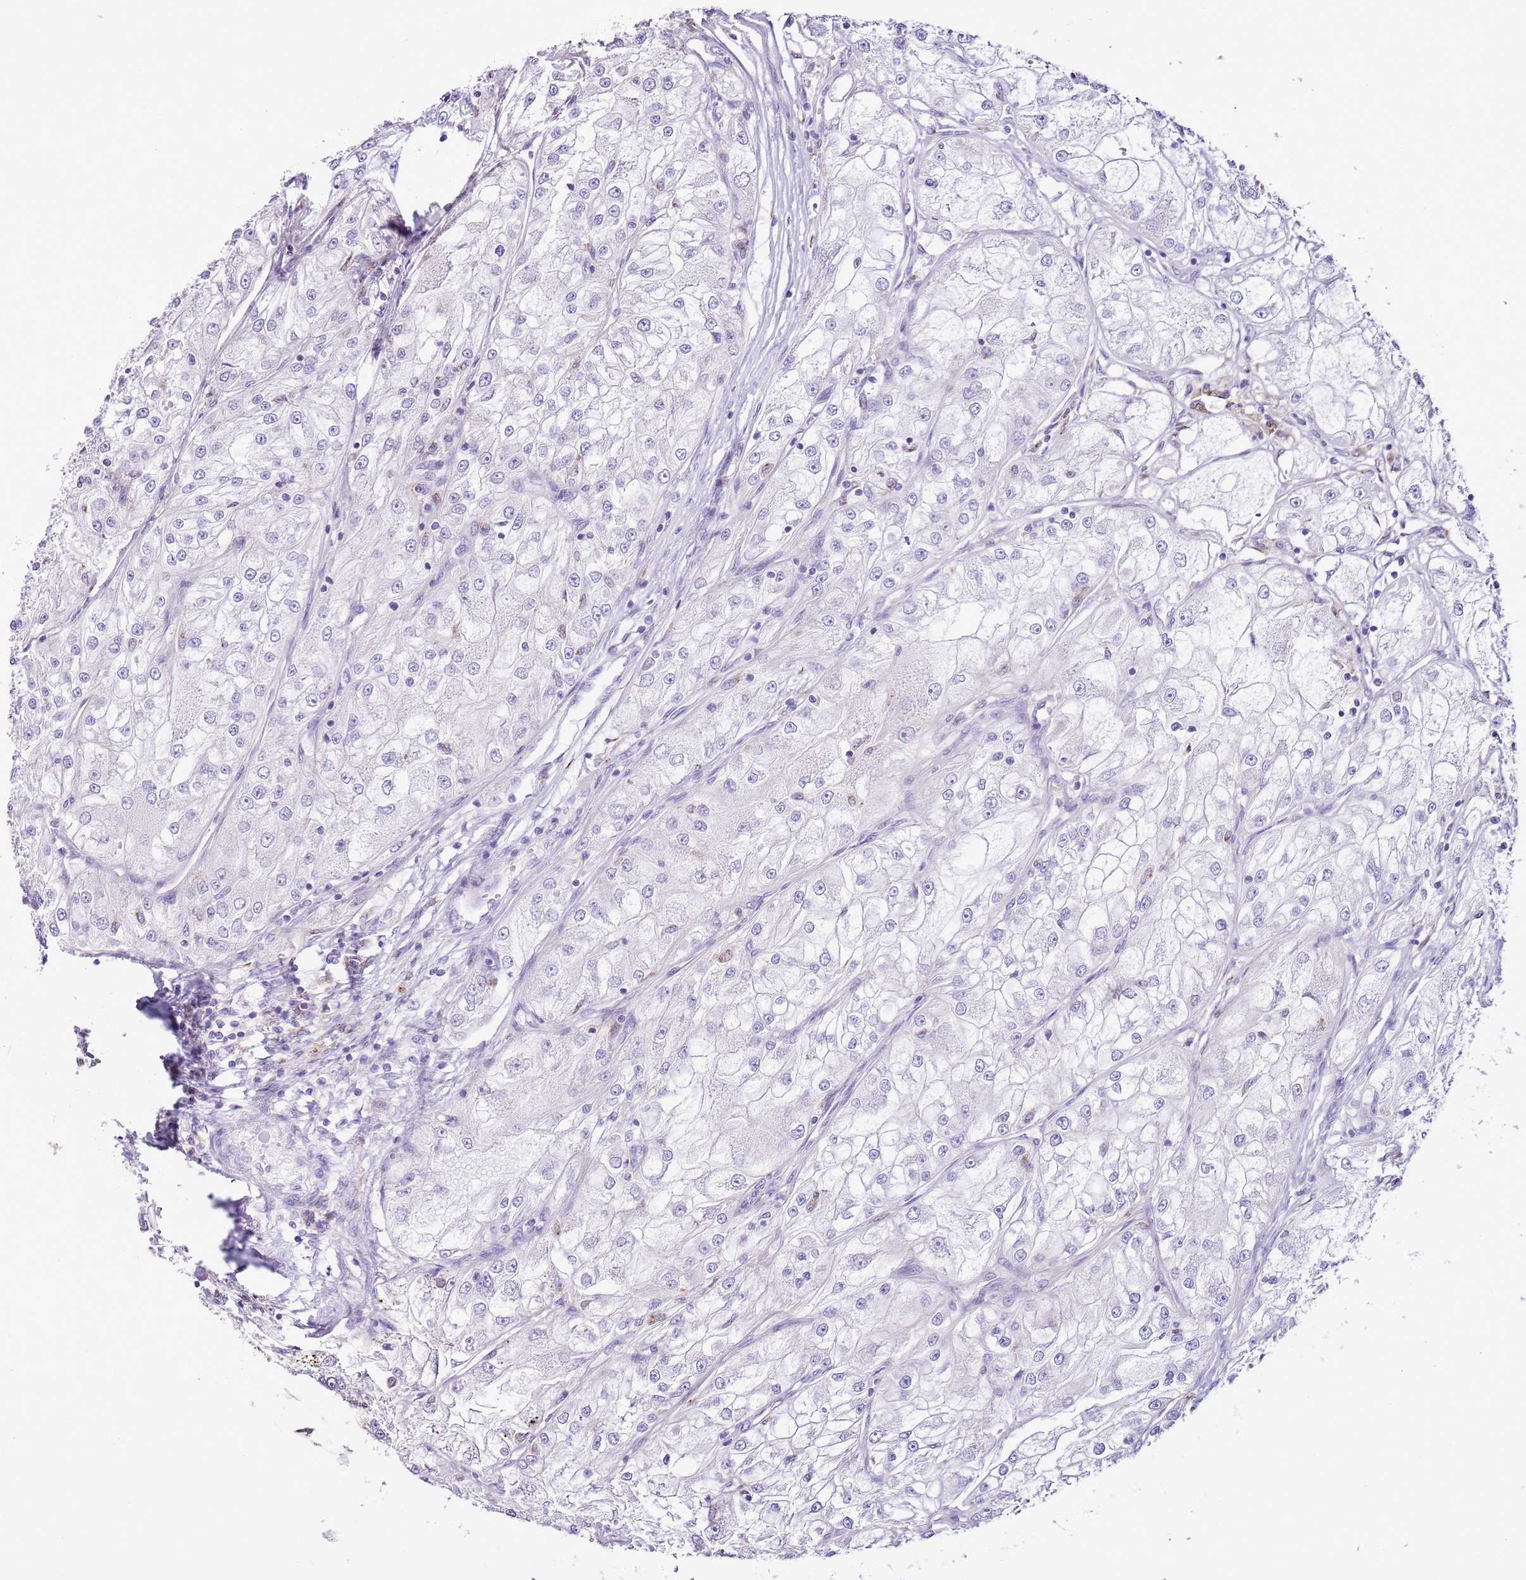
{"staining": {"intensity": "negative", "quantity": "none", "location": "none"}, "tissue": "renal cancer", "cell_type": "Tumor cells", "image_type": "cancer", "snomed": [{"axis": "morphology", "description": "Adenocarcinoma, NOS"}, {"axis": "topography", "description": "Kidney"}], "caption": "Human renal adenocarcinoma stained for a protein using immunohistochemistry reveals no positivity in tumor cells.", "gene": "ZNF697", "patient": {"sex": "female", "age": 72}}